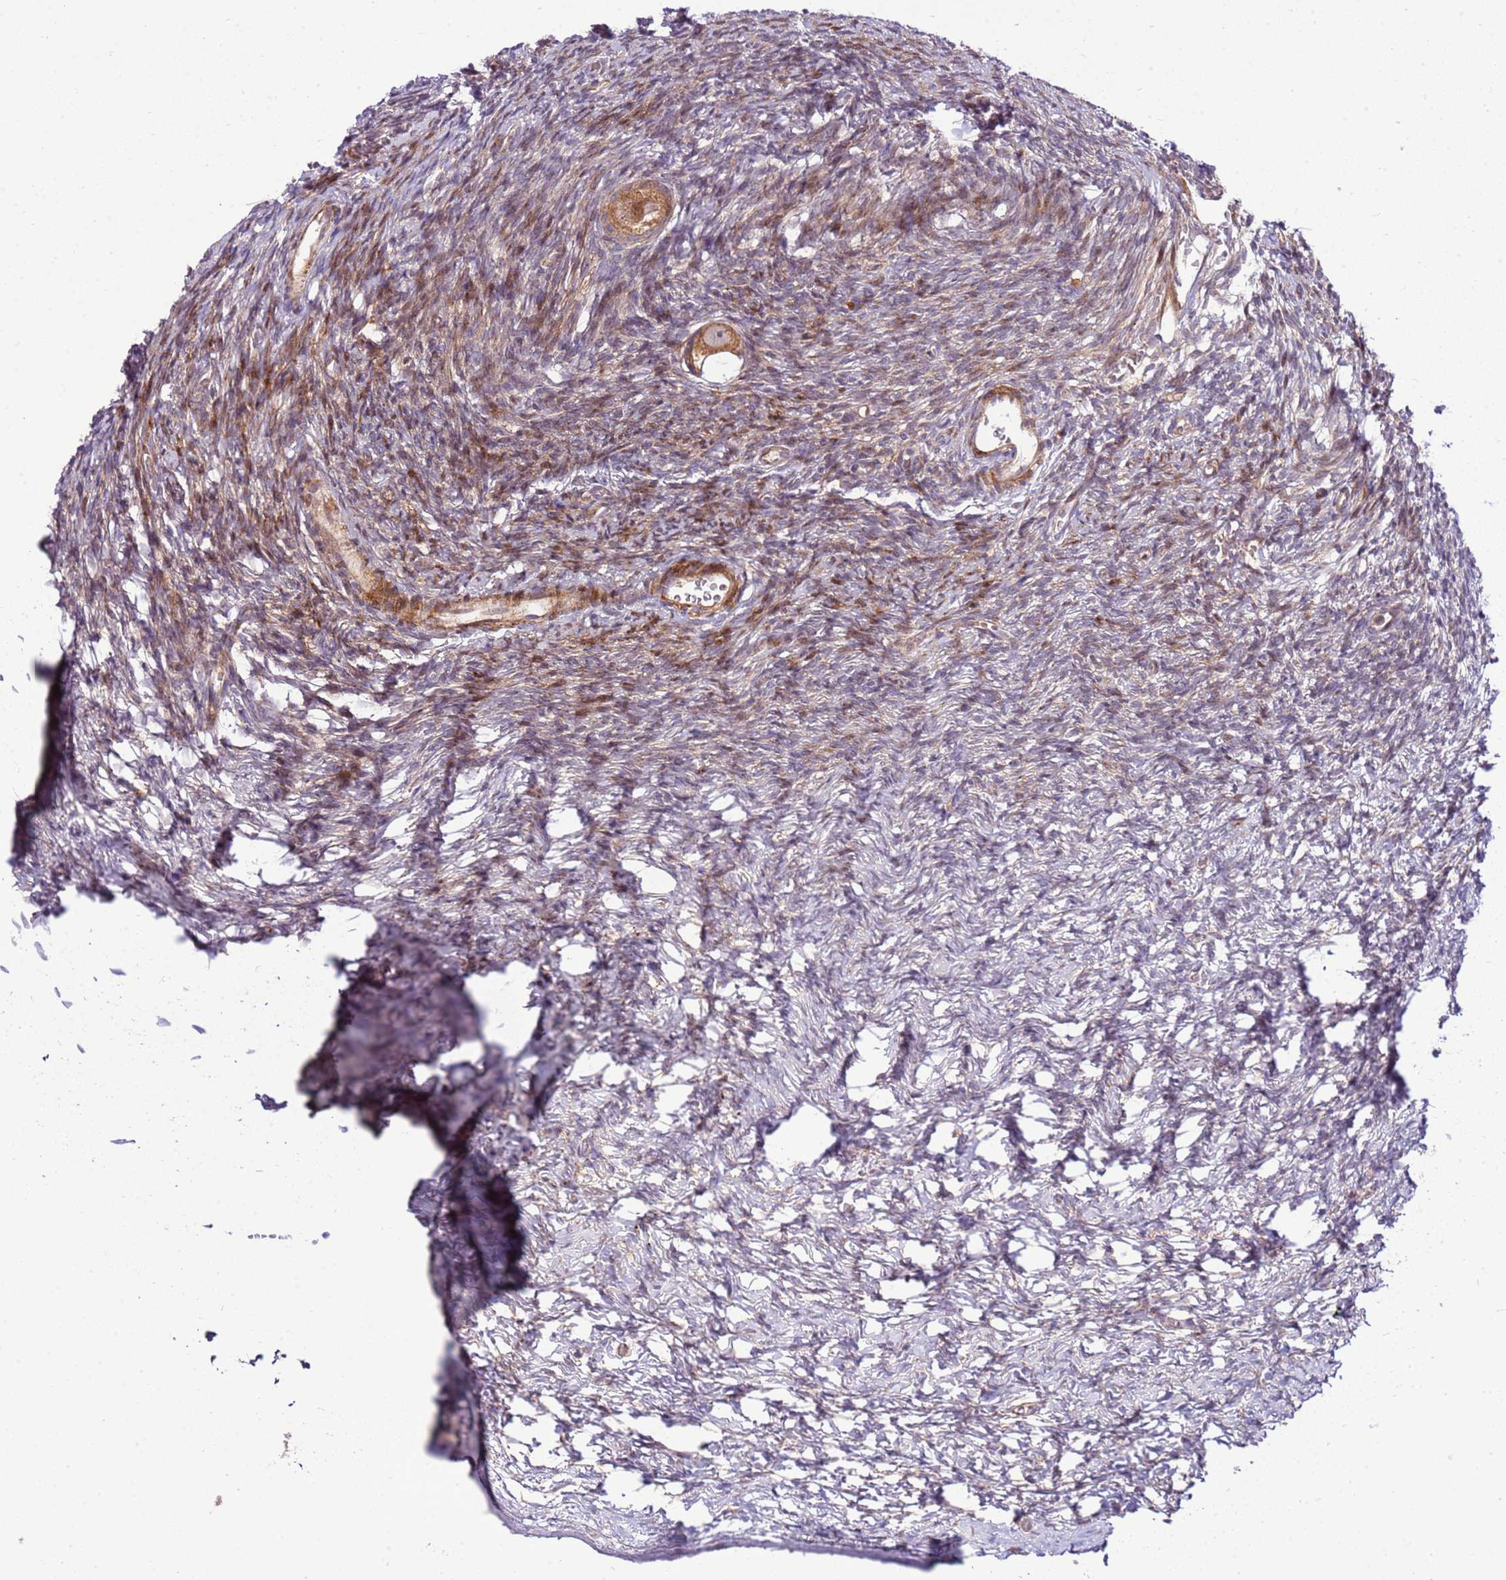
{"staining": {"intensity": "moderate", "quantity": ">75%", "location": "cytoplasmic/membranous"}, "tissue": "ovary", "cell_type": "Follicle cells", "image_type": "normal", "snomed": [{"axis": "morphology", "description": "Normal tissue, NOS"}, {"axis": "topography", "description": "Ovary"}], "caption": "Immunohistochemical staining of normal ovary displays medium levels of moderate cytoplasmic/membranous positivity in about >75% of follicle cells. The protein of interest is stained brown, and the nuclei are stained in blue (DAB (3,3'-diaminobenzidine) IHC with brightfield microscopy, high magnification).", "gene": "ZNF624", "patient": {"sex": "female", "age": 39}}